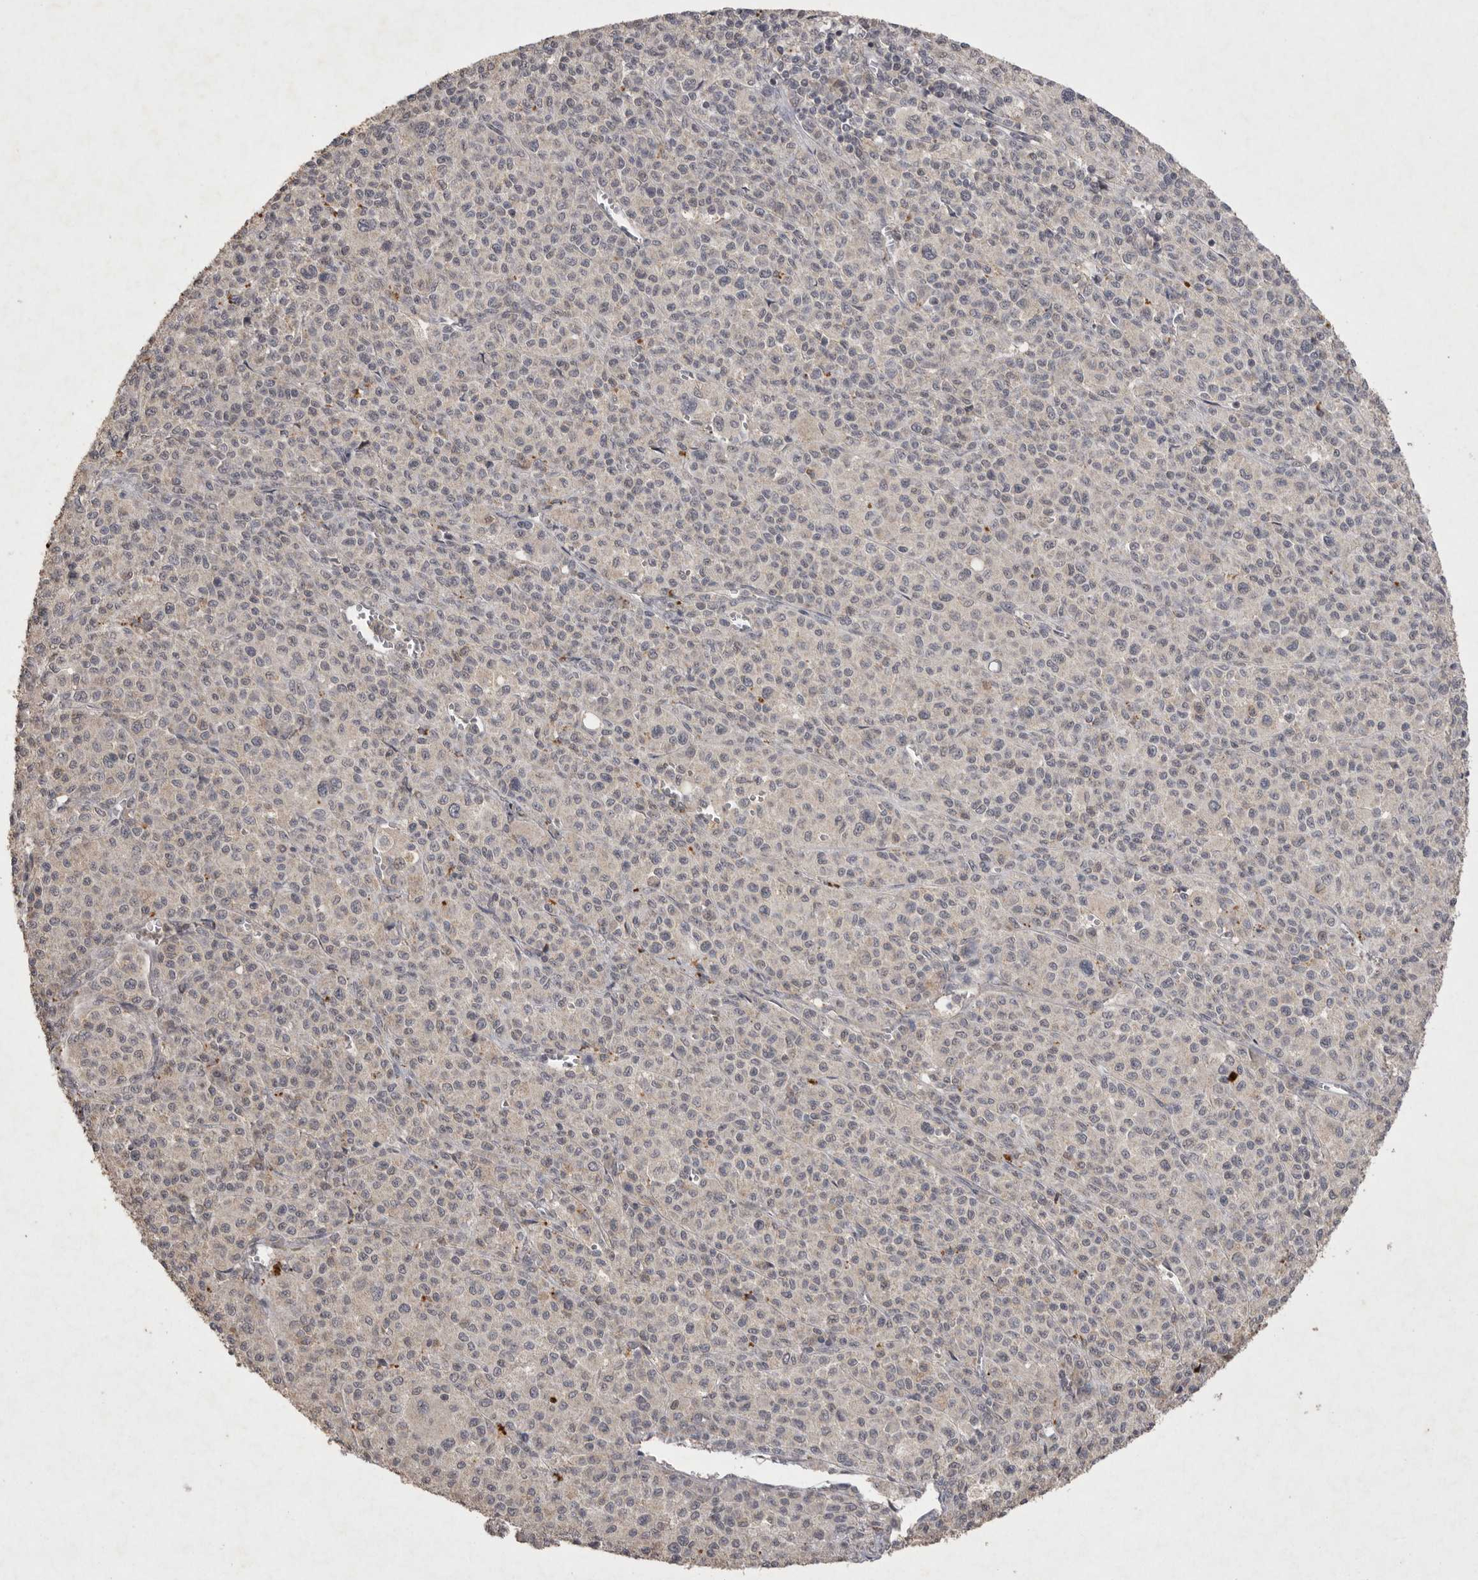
{"staining": {"intensity": "negative", "quantity": "none", "location": "none"}, "tissue": "melanoma", "cell_type": "Tumor cells", "image_type": "cancer", "snomed": [{"axis": "morphology", "description": "Malignant melanoma, Metastatic site"}, {"axis": "topography", "description": "Skin"}], "caption": "Melanoma was stained to show a protein in brown. There is no significant positivity in tumor cells. Nuclei are stained in blue.", "gene": "APLNR", "patient": {"sex": "female", "age": 74}}